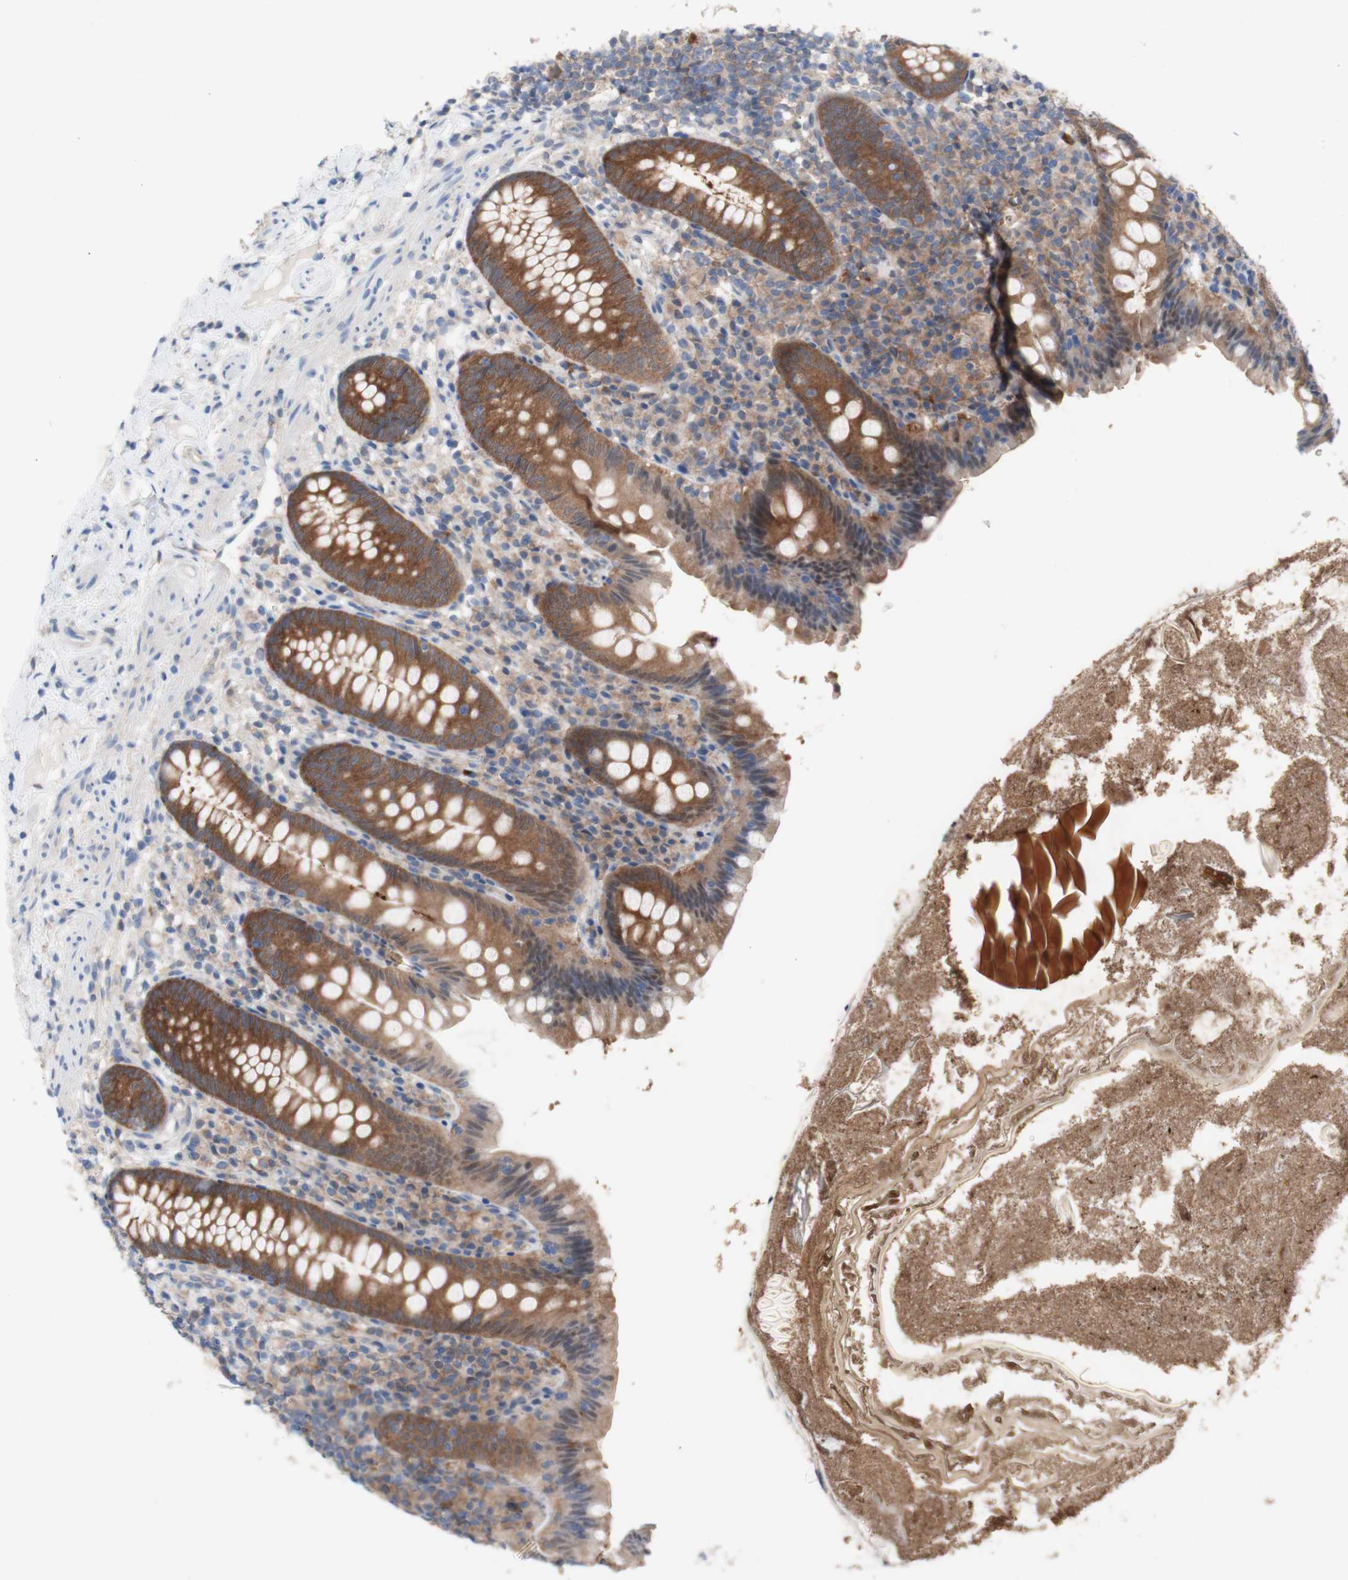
{"staining": {"intensity": "moderate", "quantity": ">75%", "location": "cytoplasmic/membranous"}, "tissue": "appendix", "cell_type": "Glandular cells", "image_type": "normal", "snomed": [{"axis": "morphology", "description": "Normal tissue, NOS"}, {"axis": "topography", "description": "Appendix"}], "caption": "Human appendix stained for a protein (brown) shows moderate cytoplasmic/membranous positive staining in approximately >75% of glandular cells.", "gene": "PRMT5", "patient": {"sex": "male", "age": 52}}